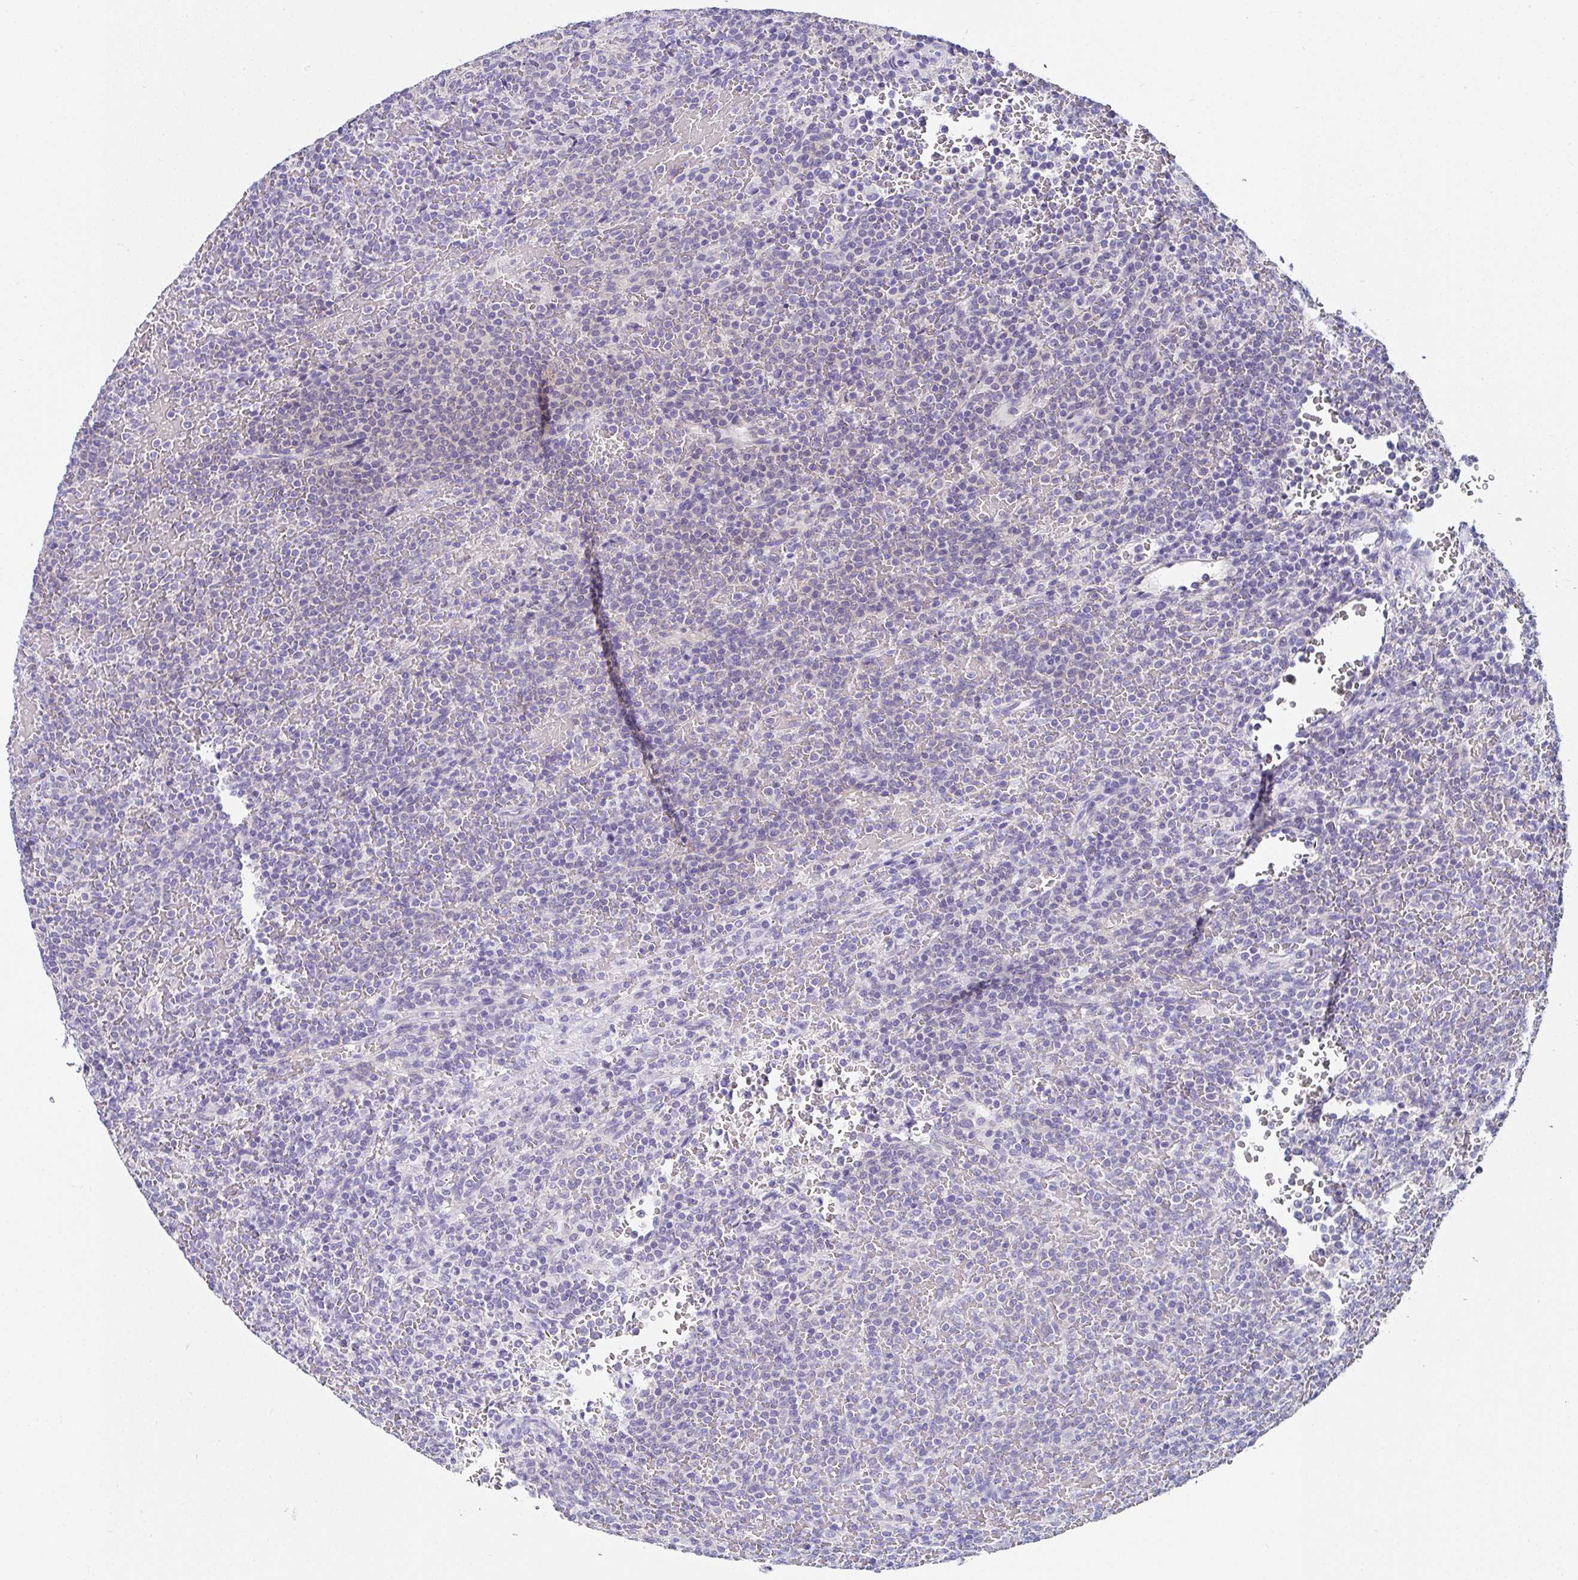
{"staining": {"intensity": "negative", "quantity": "none", "location": "none"}, "tissue": "lymphoma", "cell_type": "Tumor cells", "image_type": "cancer", "snomed": [{"axis": "morphology", "description": "Malignant lymphoma, non-Hodgkin's type, Low grade"}, {"axis": "topography", "description": "Spleen"}], "caption": "Immunohistochemistry (IHC) image of human lymphoma stained for a protein (brown), which exhibits no staining in tumor cells. Nuclei are stained in blue.", "gene": "UGT3A1", "patient": {"sex": "male", "age": 60}}